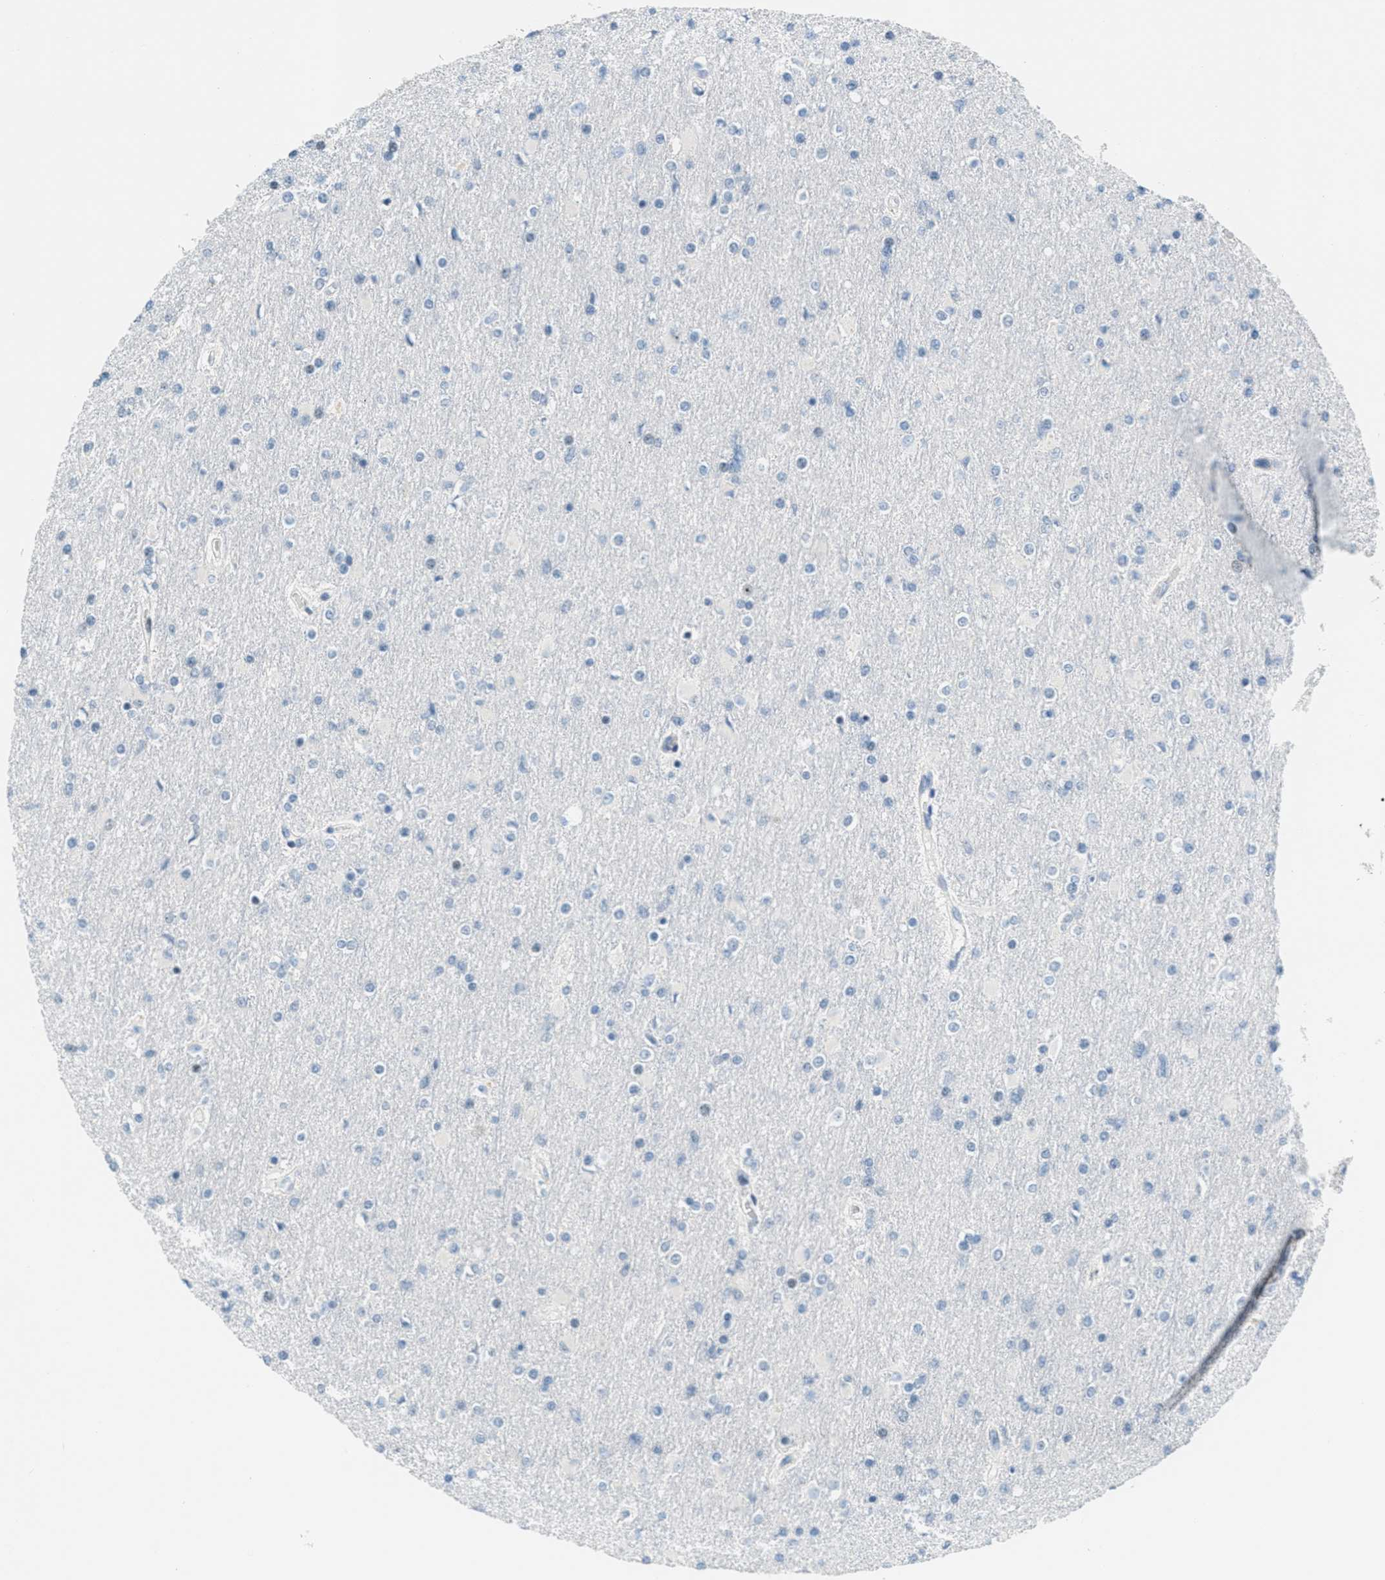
{"staining": {"intensity": "negative", "quantity": "none", "location": "none"}, "tissue": "glioma", "cell_type": "Tumor cells", "image_type": "cancer", "snomed": [{"axis": "morphology", "description": "Glioma, malignant, High grade"}, {"axis": "topography", "description": "Cerebral cortex"}], "caption": "An immunohistochemistry photomicrograph of glioma is shown. There is no staining in tumor cells of glioma.", "gene": "ZDHHC23", "patient": {"sex": "female", "age": 36}}